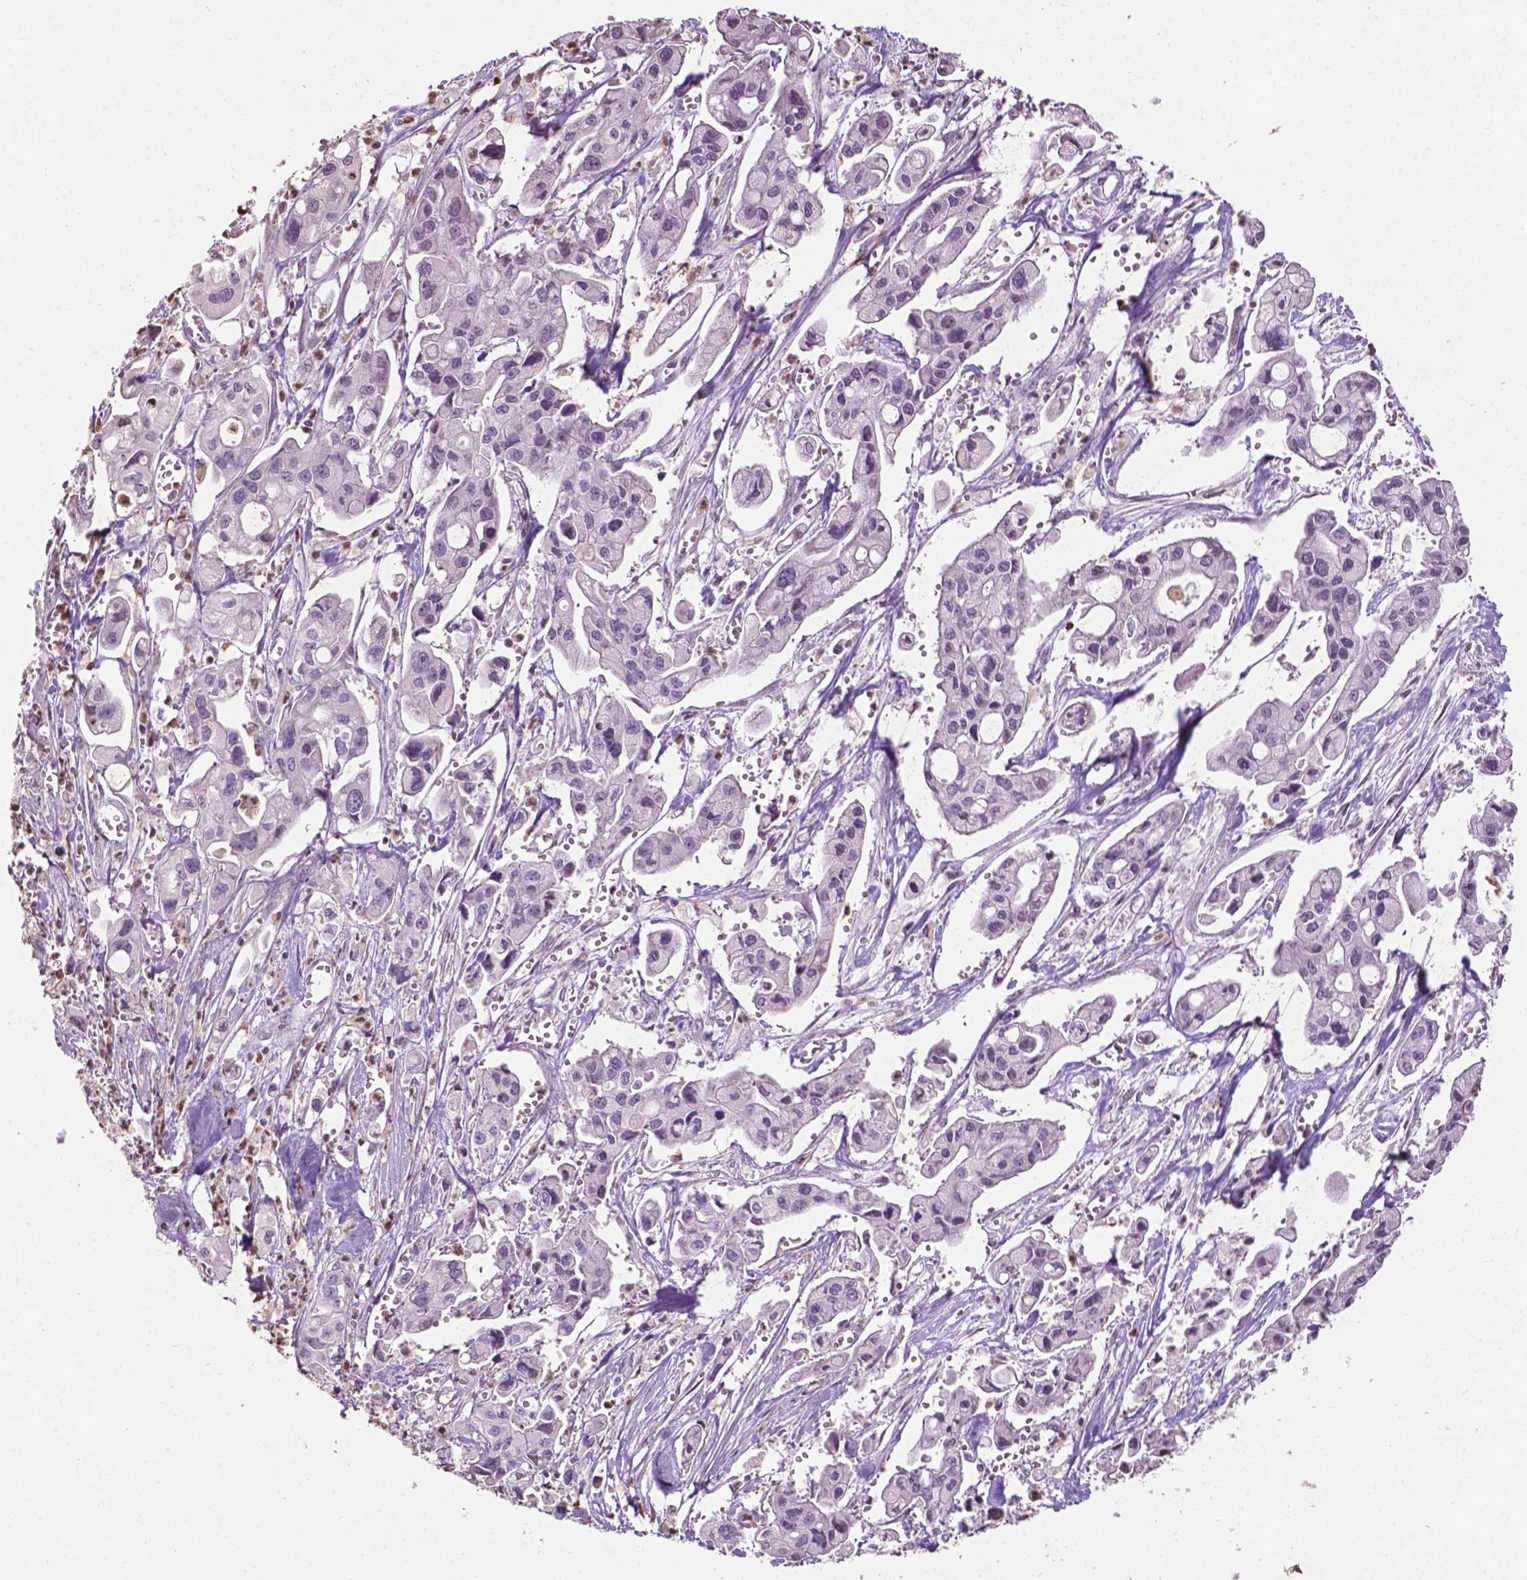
{"staining": {"intensity": "negative", "quantity": "none", "location": "none"}, "tissue": "pancreatic cancer", "cell_type": "Tumor cells", "image_type": "cancer", "snomed": [{"axis": "morphology", "description": "Adenocarcinoma, NOS"}, {"axis": "topography", "description": "Pancreas"}], "caption": "A high-resolution histopathology image shows immunohistochemistry (IHC) staining of pancreatic adenocarcinoma, which exhibits no significant expression in tumor cells.", "gene": "NTNG2", "patient": {"sex": "male", "age": 70}}